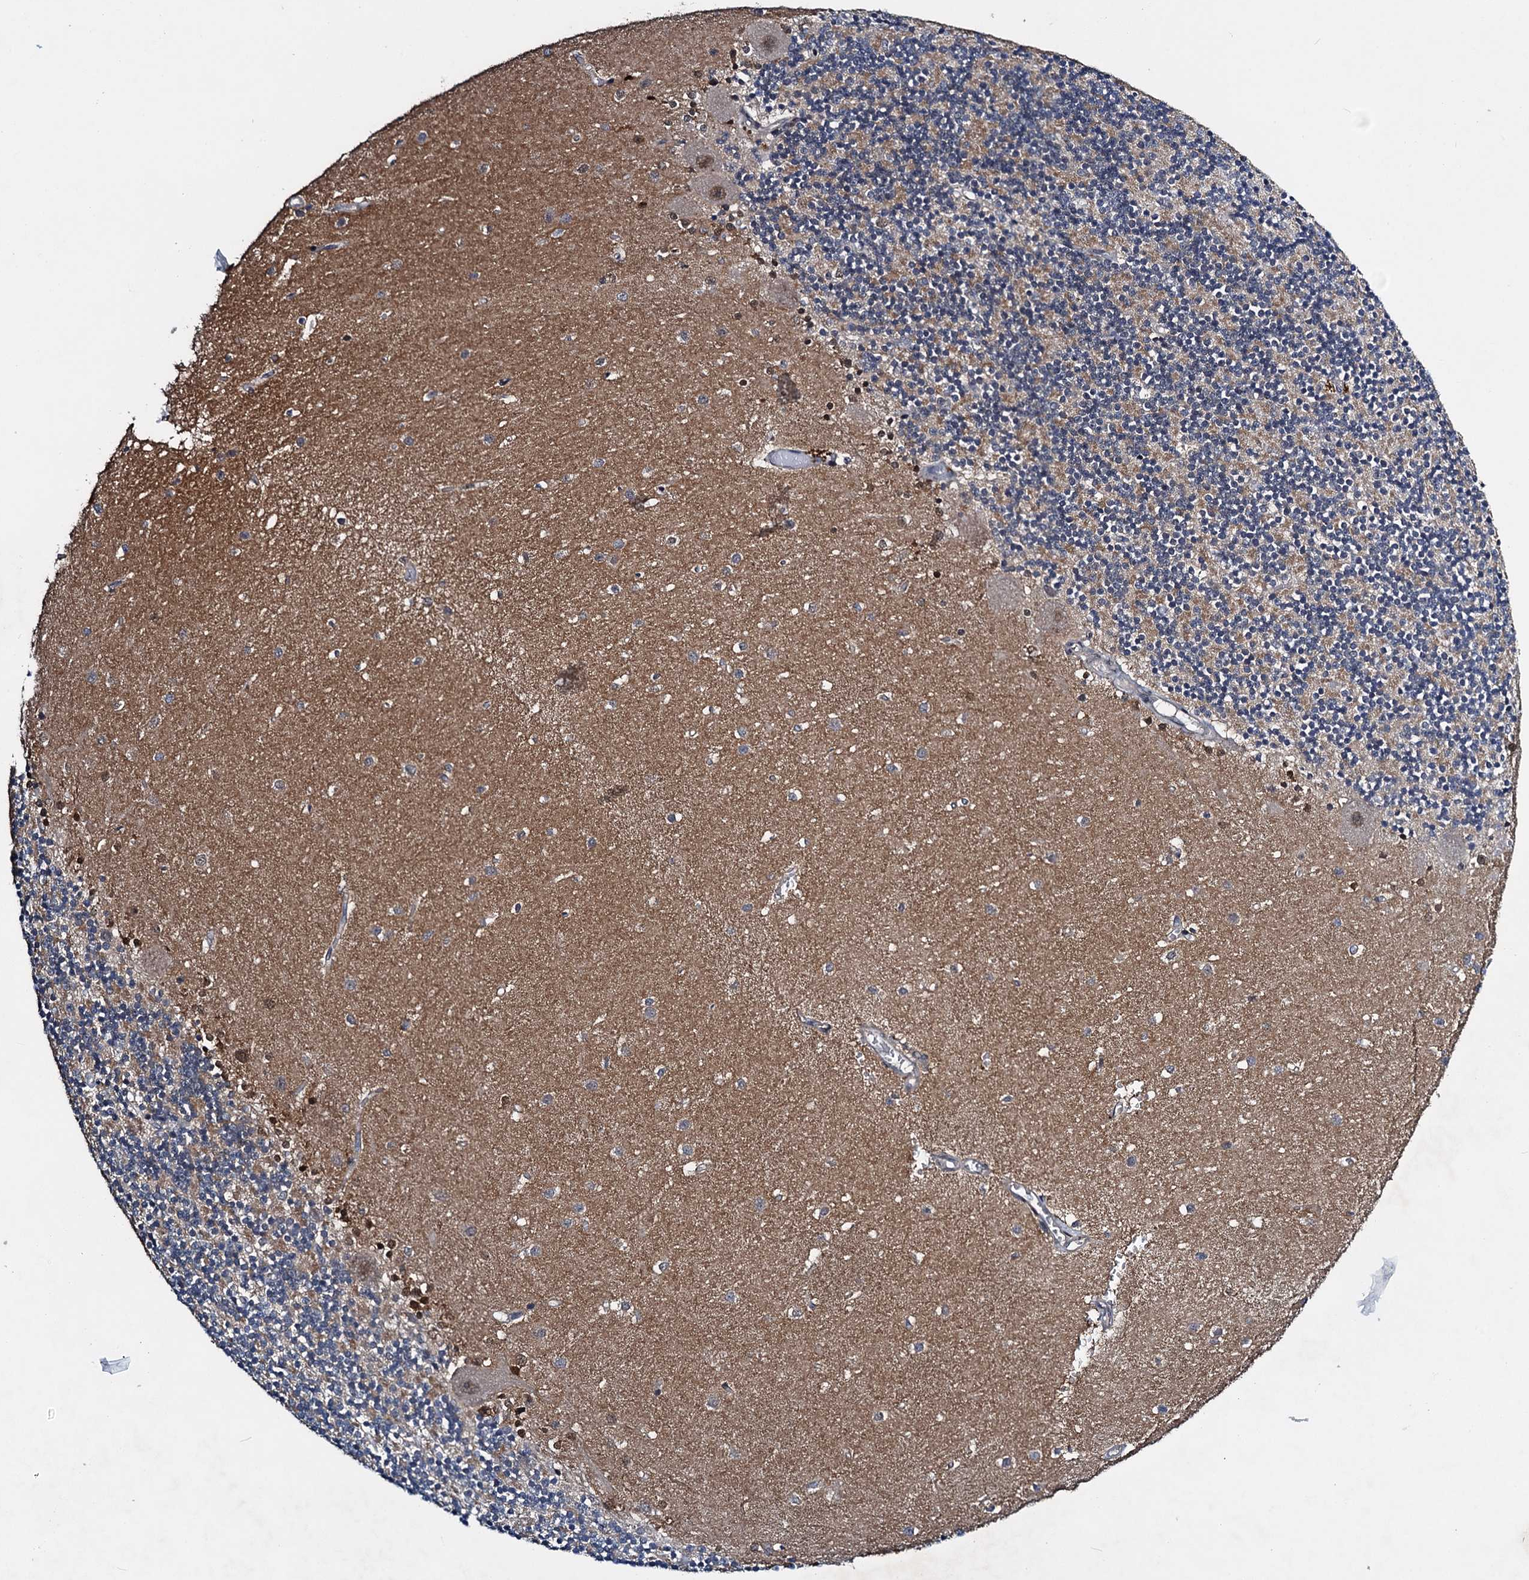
{"staining": {"intensity": "moderate", "quantity": ">75%", "location": "cytoplasmic/membranous"}, "tissue": "cerebellum", "cell_type": "Cells in granular layer", "image_type": "normal", "snomed": [{"axis": "morphology", "description": "Normal tissue, NOS"}, {"axis": "topography", "description": "Cerebellum"}], "caption": "Immunohistochemical staining of unremarkable cerebellum reveals moderate cytoplasmic/membranous protein expression in about >75% of cells in granular layer. (brown staining indicates protein expression, while blue staining denotes nuclei).", "gene": "RNF165", "patient": {"sex": "male", "age": 54}}